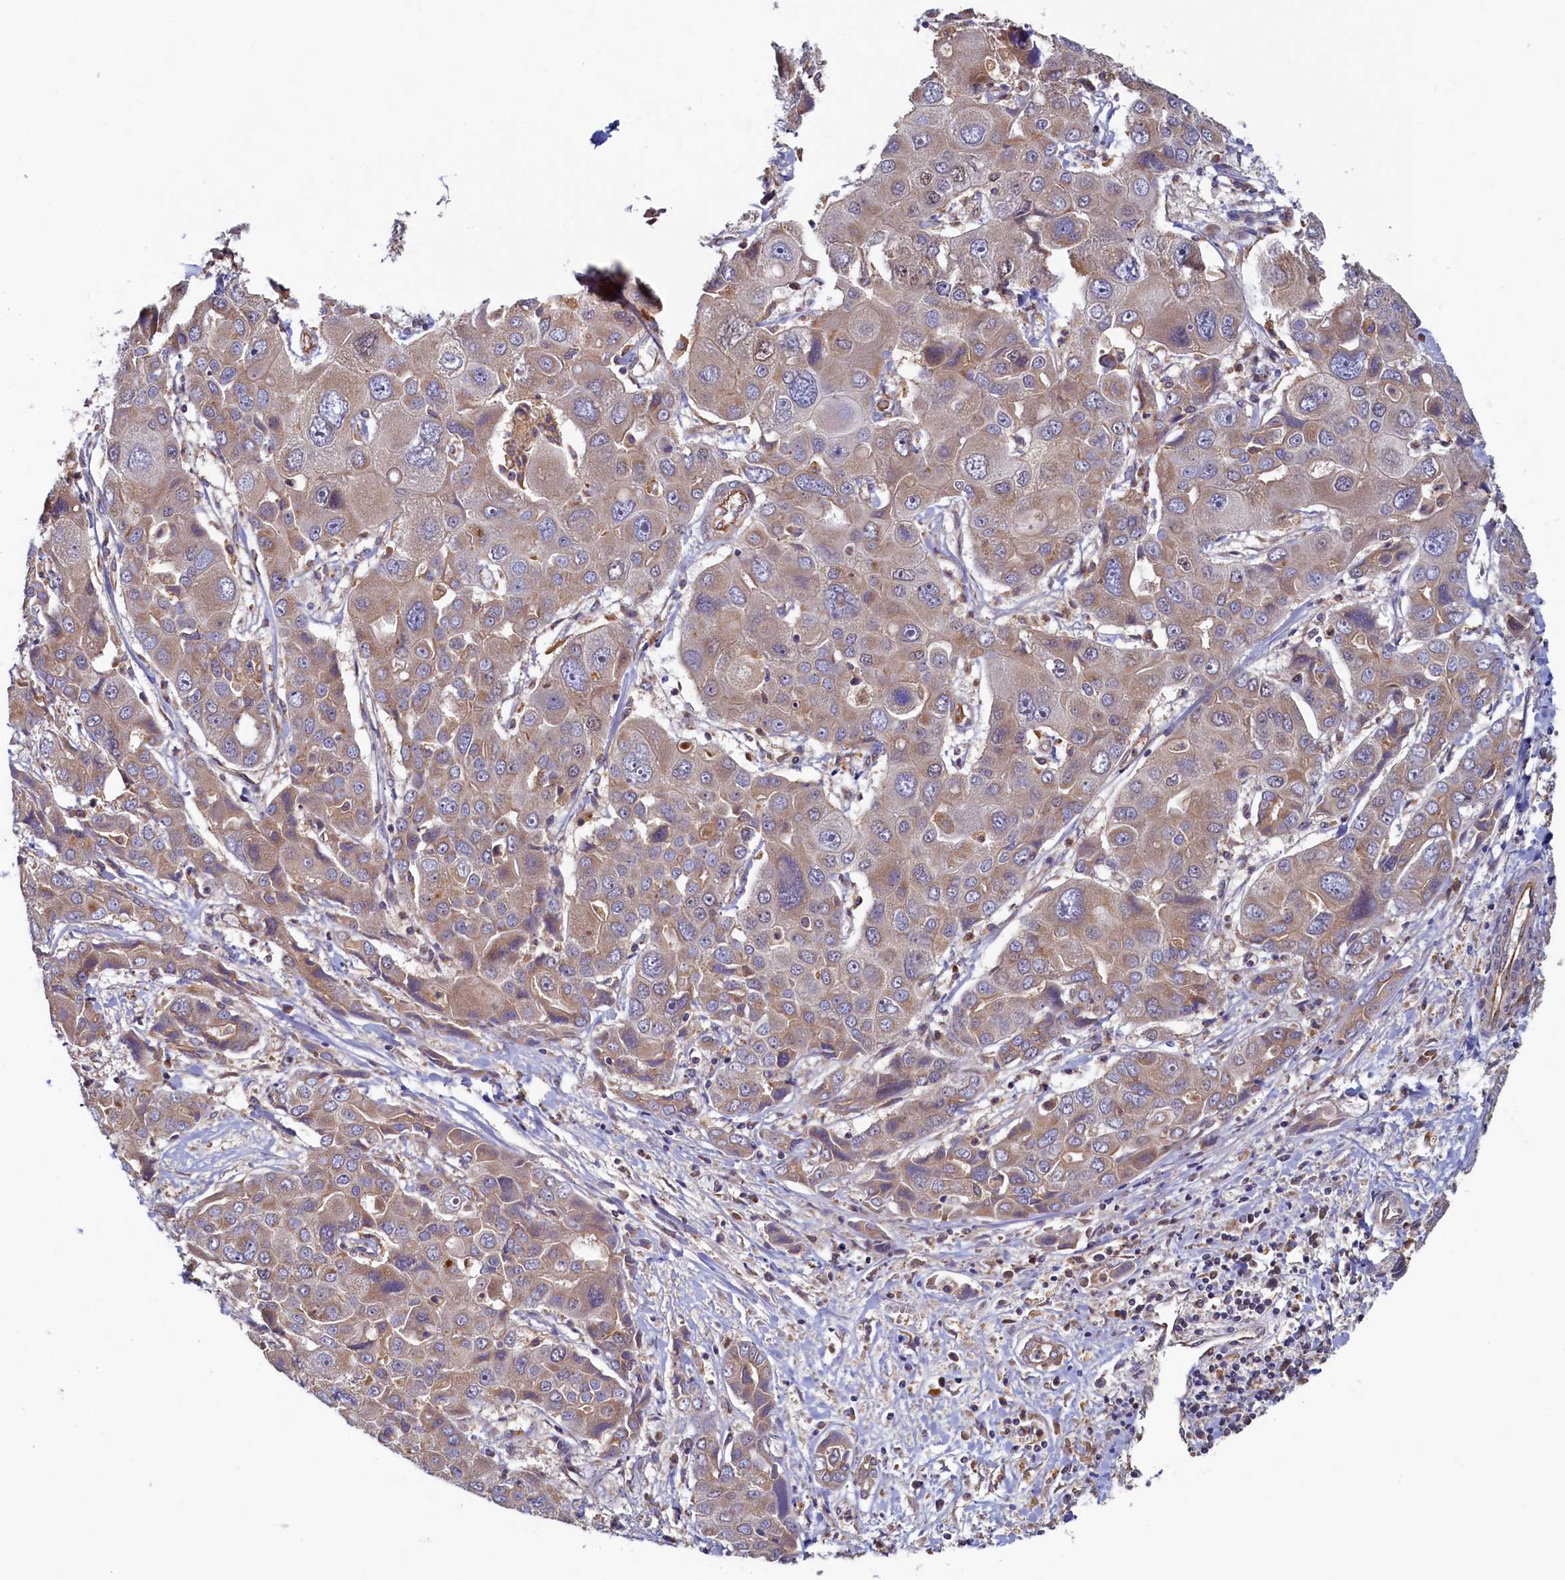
{"staining": {"intensity": "weak", "quantity": "25%-75%", "location": "cytoplasmic/membranous"}, "tissue": "liver cancer", "cell_type": "Tumor cells", "image_type": "cancer", "snomed": [{"axis": "morphology", "description": "Cholangiocarcinoma"}, {"axis": "topography", "description": "Liver"}], "caption": "A histopathology image of human cholangiocarcinoma (liver) stained for a protein displays weak cytoplasmic/membranous brown staining in tumor cells. Immunohistochemistry stains the protein in brown and the nuclei are stained blue.", "gene": "STX12", "patient": {"sex": "male", "age": 67}}